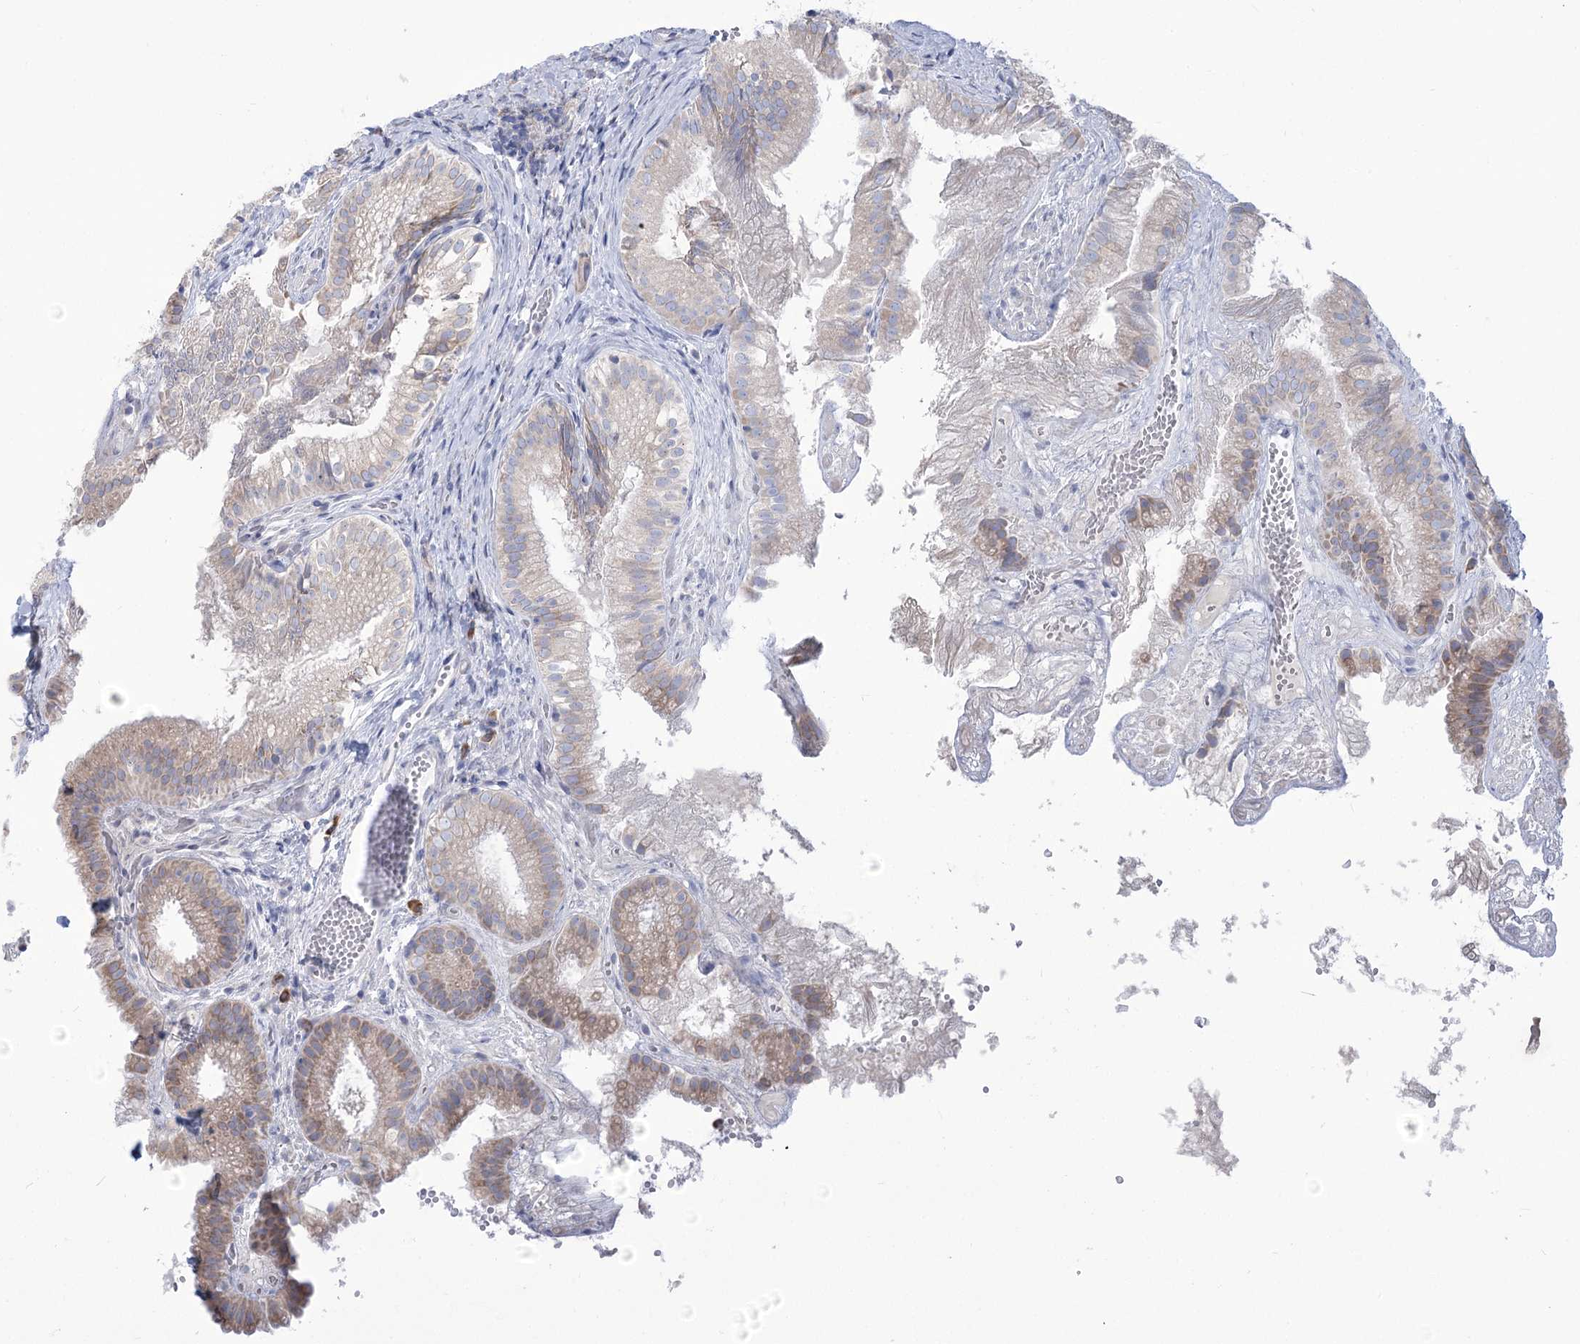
{"staining": {"intensity": "weak", "quantity": "<25%", "location": "cytoplasmic/membranous"}, "tissue": "gallbladder", "cell_type": "Glandular cells", "image_type": "normal", "snomed": [{"axis": "morphology", "description": "Normal tissue, NOS"}, {"axis": "topography", "description": "Gallbladder"}], "caption": "DAB (3,3'-diaminobenzidine) immunohistochemical staining of unremarkable human gallbladder shows no significant expression in glandular cells.", "gene": "STT3B", "patient": {"sex": "female", "age": 30}}